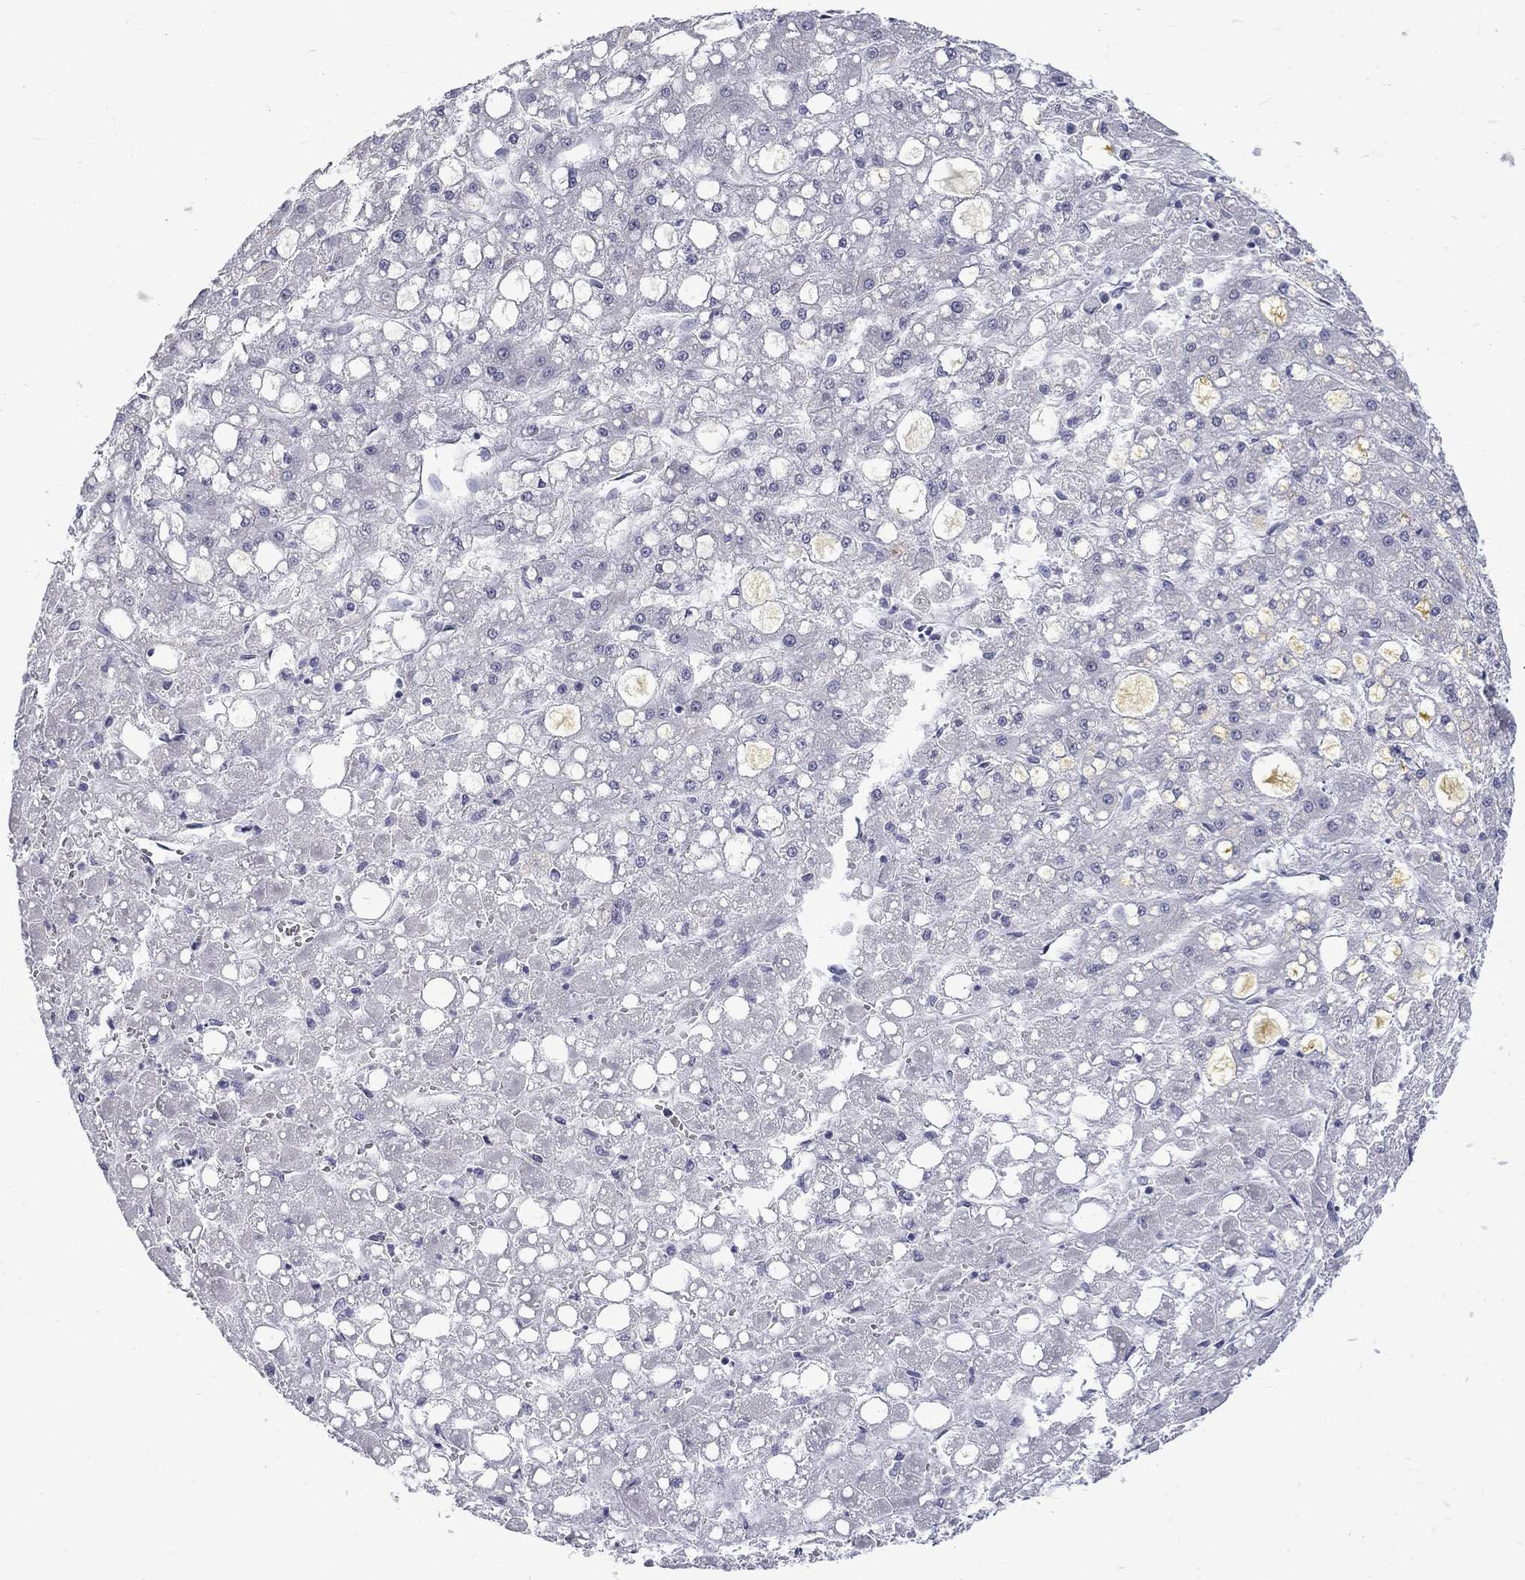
{"staining": {"intensity": "negative", "quantity": "none", "location": "none"}, "tissue": "liver cancer", "cell_type": "Tumor cells", "image_type": "cancer", "snomed": [{"axis": "morphology", "description": "Carcinoma, Hepatocellular, NOS"}, {"axis": "topography", "description": "Liver"}], "caption": "The micrograph displays no significant expression in tumor cells of liver cancer.", "gene": "CTNND2", "patient": {"sex": "male", "age": 67}}